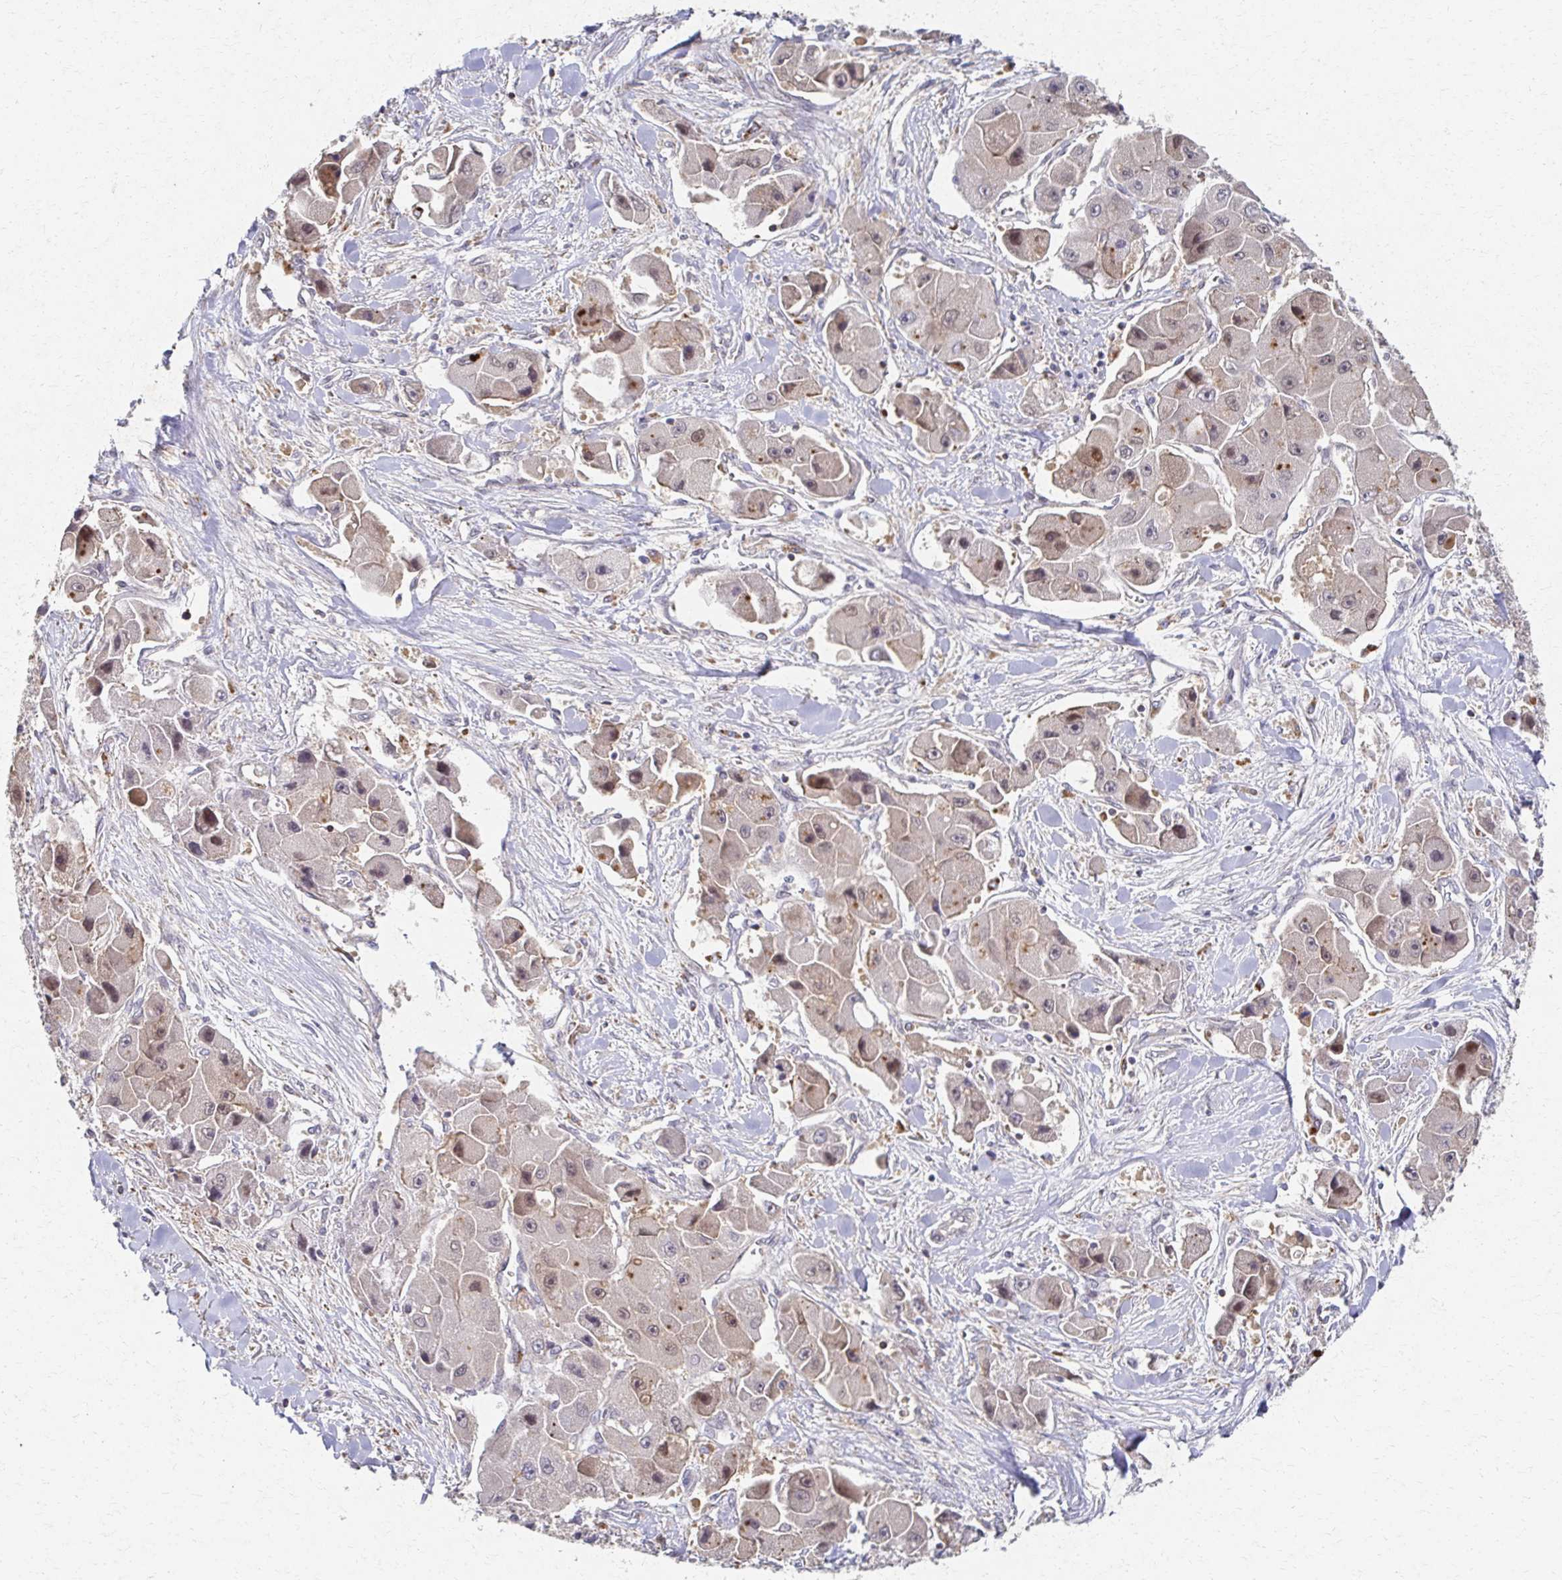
{"staining": {"intensity": "weak", "quantity": "<25%", "location": "nuclear"}, "tissue": "liver cancer", "cell_type": "Tumor cells", "image_type": "cancer", "snomed": [{"axis": "morphology", "description": "Carcinoma, Hepatocellular, NOS"}, {"axis": "topography", "description": "Liver"}], "caption": "Tumor cells show no significant staining in hepatocellular carcinoma (liver).", "gene": "EOLA2", "patient": {"sex": "male", "age": 24}}